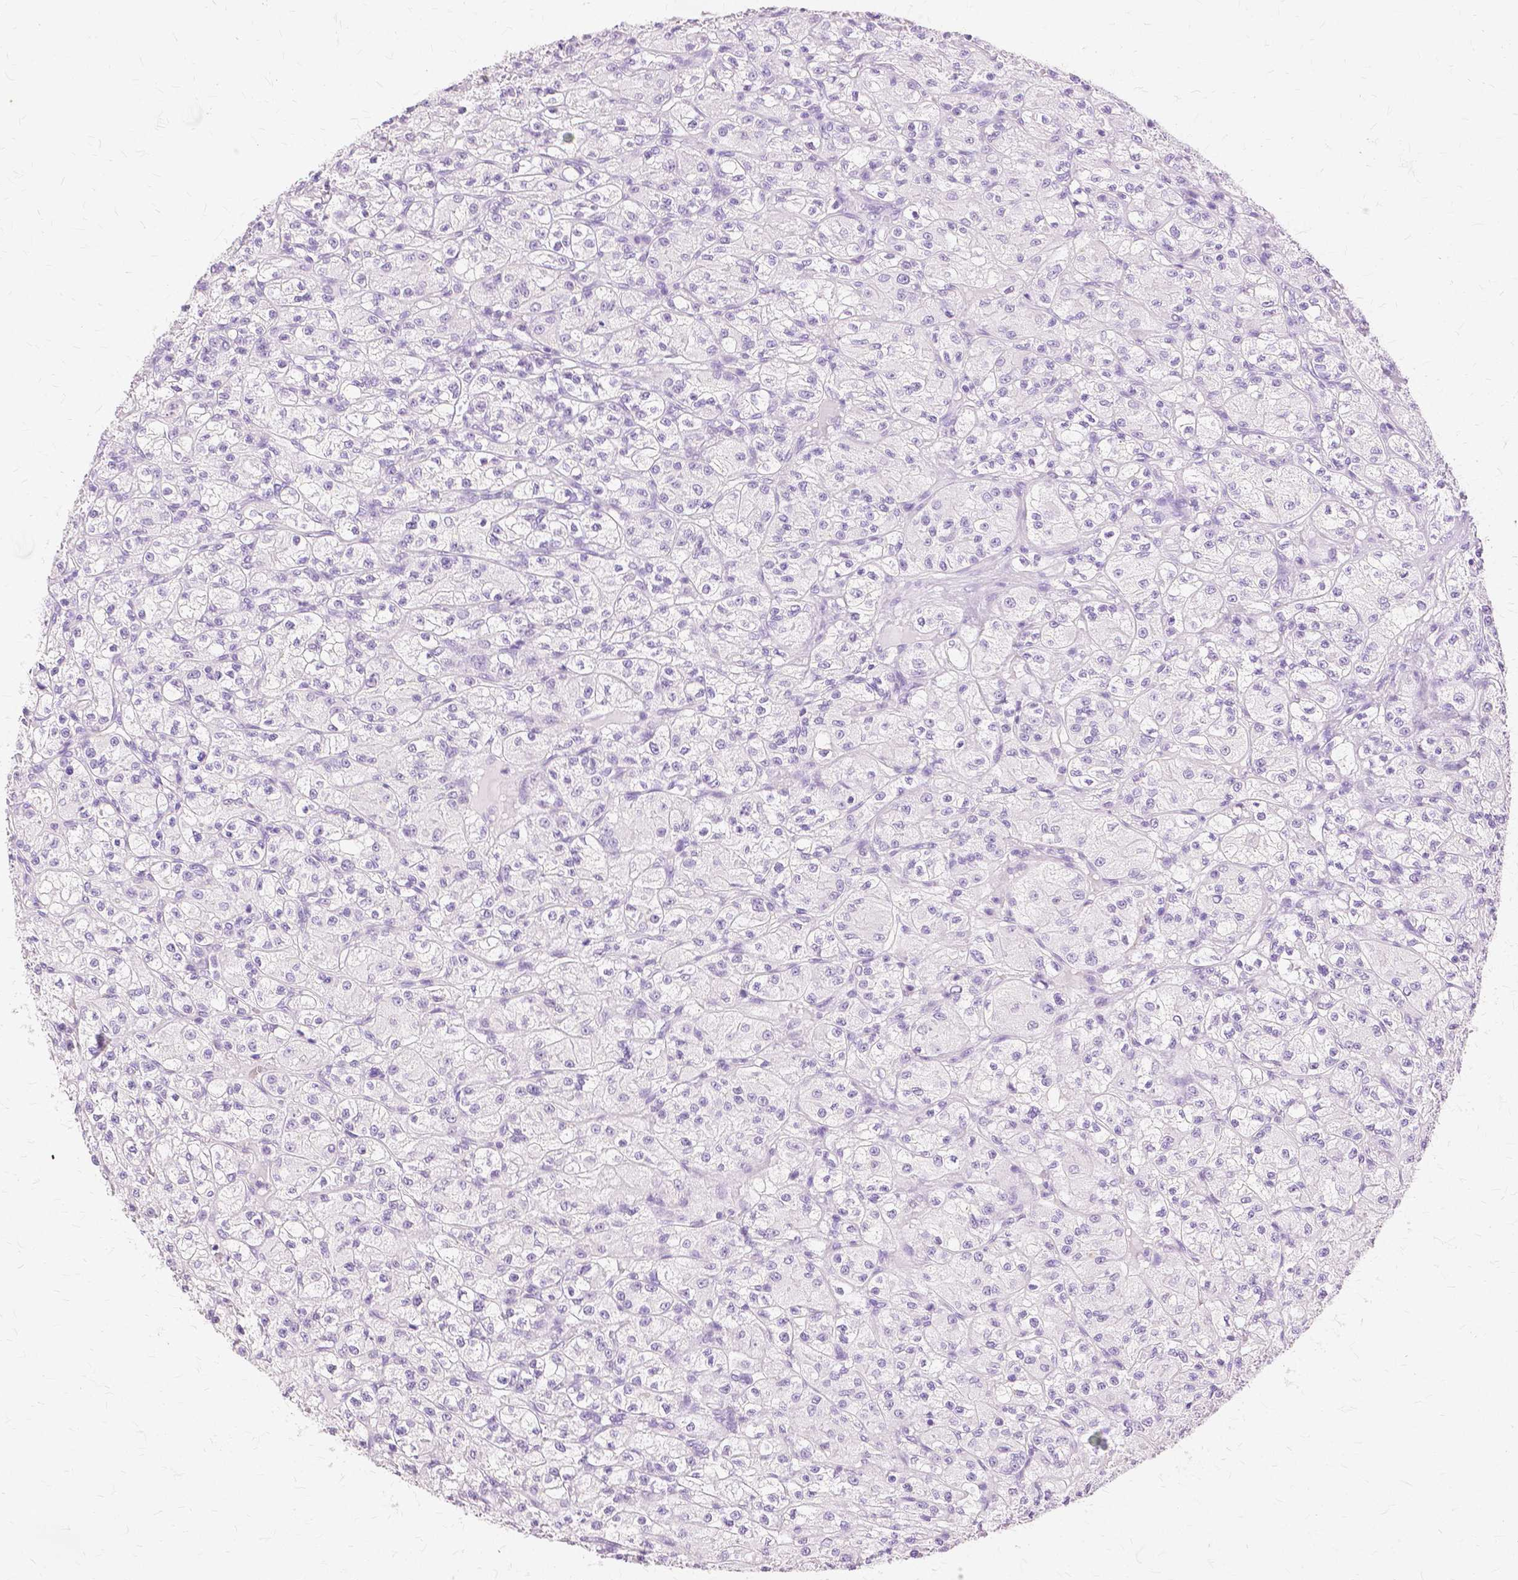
{"staining": {"intensity": "negative", "quantity": "none", "location": "none"}, "tissue": "renal cancer", "cell_type": "Tumor cells", "image_type": "cancer", "snomed": [{"axis": "morphology", "description": "Adenocarcinoma, NOS"}, {"axis": "topography", "description": "Kidney"}], "caption": "Protein analysis of renal cancer shows no significant positivity in tumor cells. (Brightfield microscopy of DAB (3,3'-diaminobenzidine) immunohistochemistry at high magnification).", "gene": "TGM1", "patient": {"sex": "female", "age": 70}}